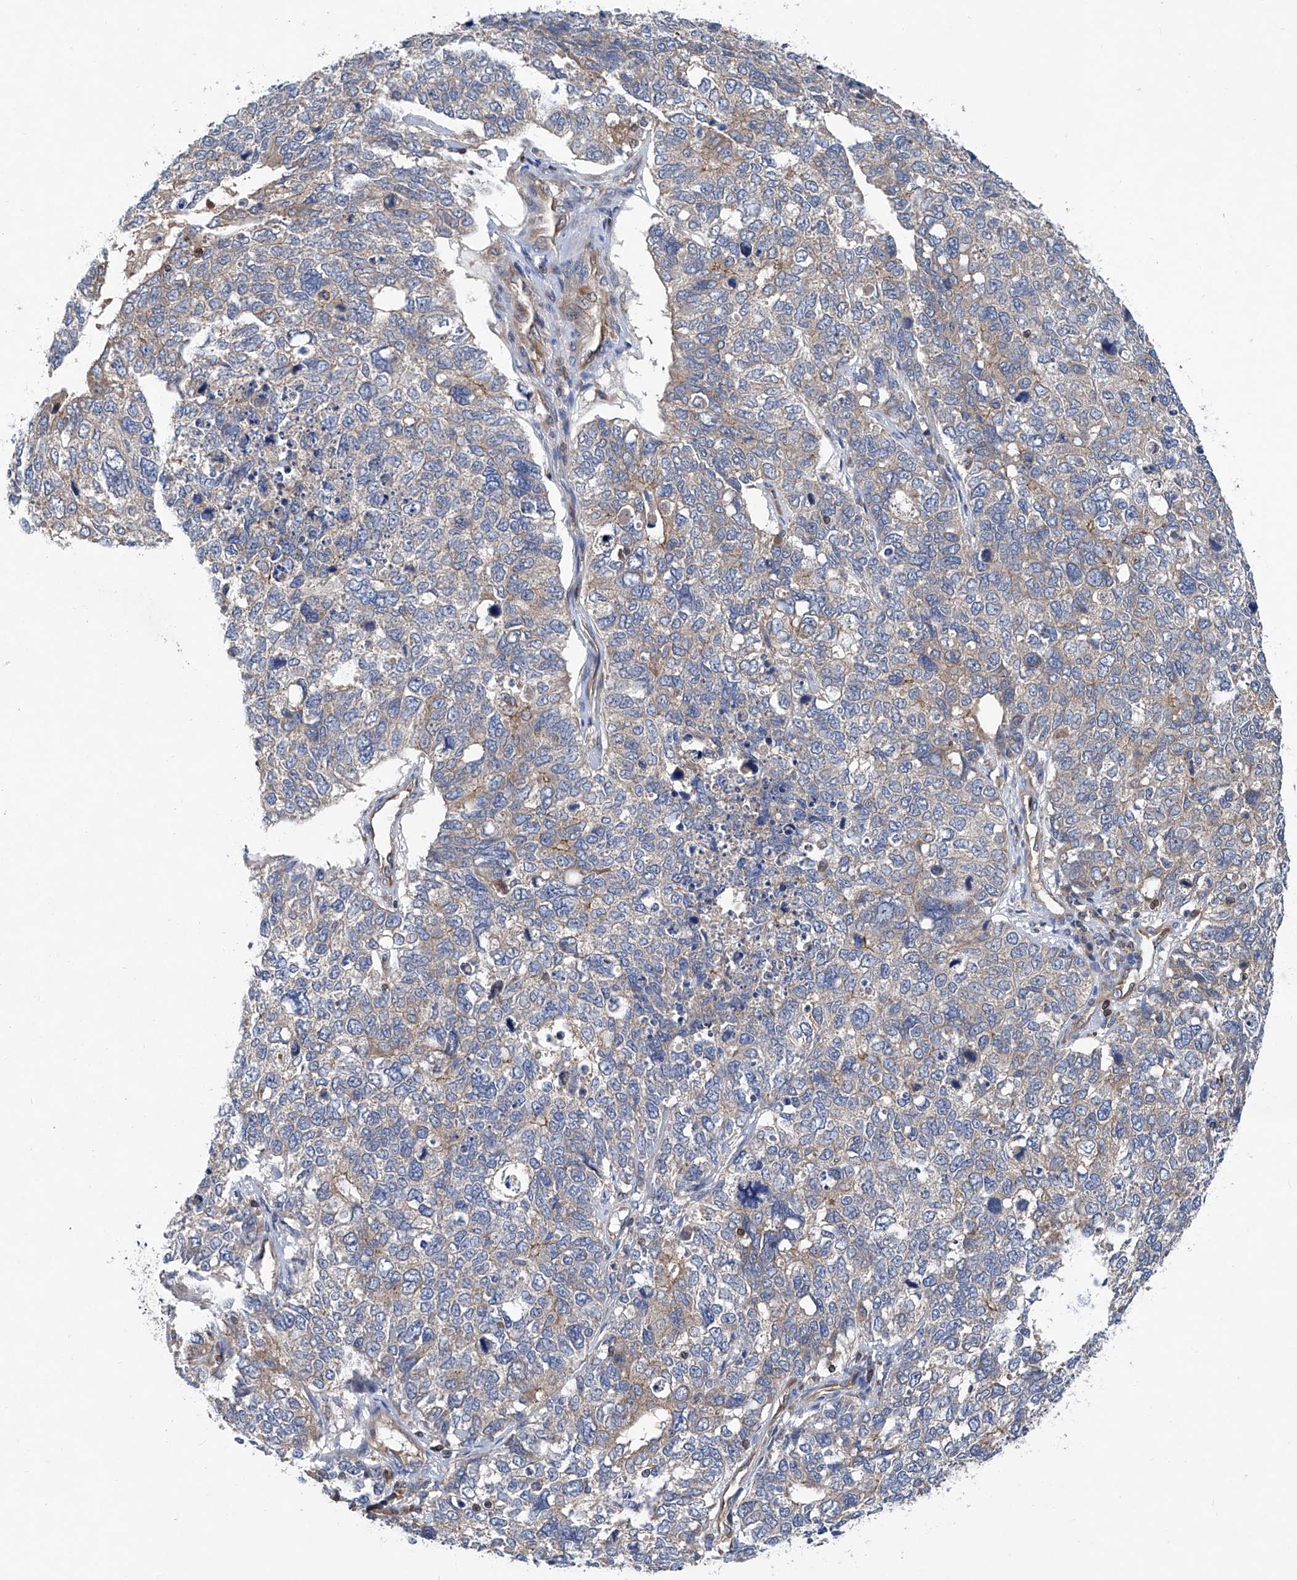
{"staining": {"intensity": "weak", "quantity": "<25%", "location": "cytoplasmic/membranous"}, "tissue": "cervical cancer", "cell_type": "Tumor cells", "image_type": "cancer", "snomed": [{"axis": "morphology", "description": "Squamous cell carcinoma, NOS"}, {"axis": "topography", "description": "Cervix"}], "caption": "This is an IHC image of cervical cancer (squamous cell carcinoma). There is no positivity in tumor cells.", "gene": "TRIM38", "patient": {"sex": "female", "age": 63}}